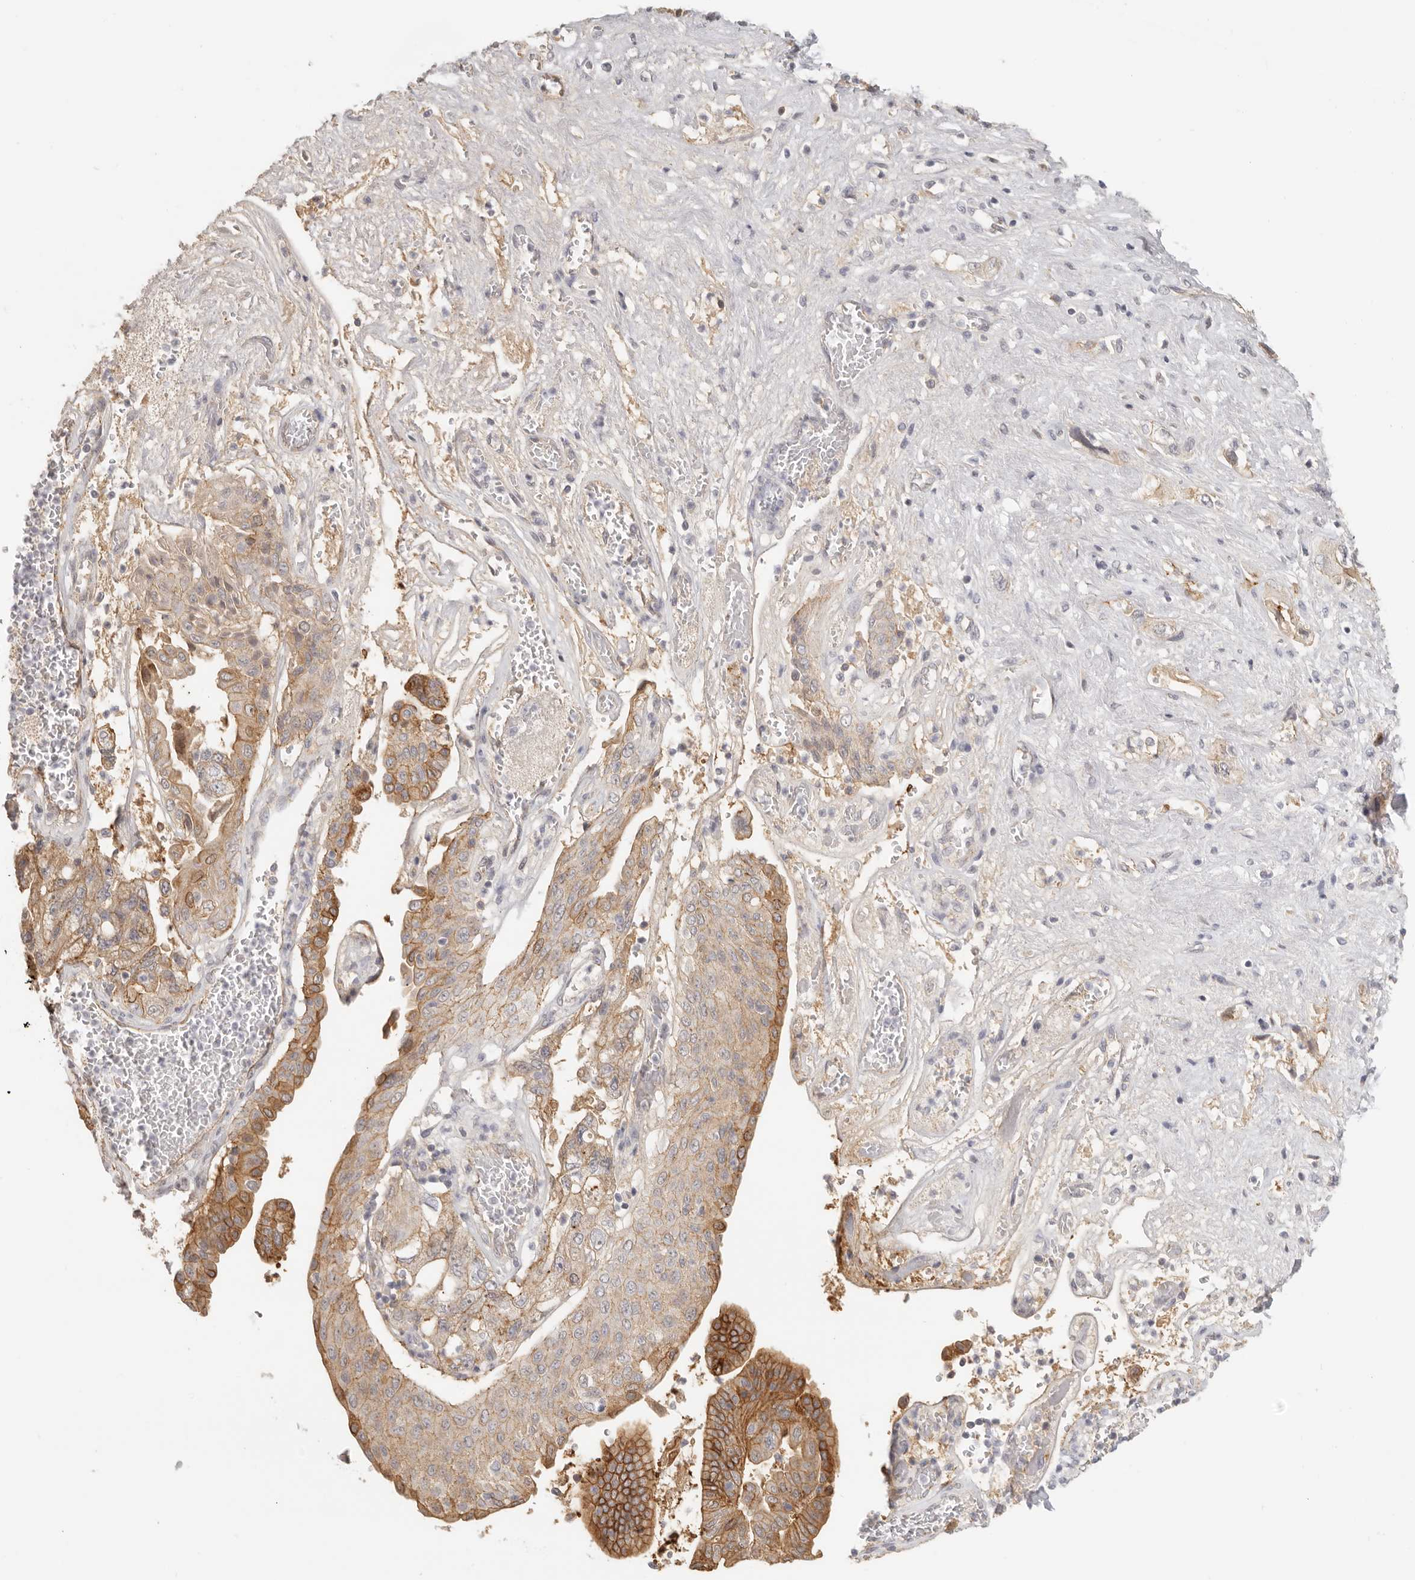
{"staining": {"intensity": "moderate", "quantity": "25%-75%", "location": "cytoplasmic/membranous"}, "tissue": "pancreatic cancer", "cell_type": "Tumor cells", "image_type": "cancer", "snomed": [{"axis": "morphology", "description": "Adenocarcinoma, NOS"}, {"axis": "topography", "description": "Pancreas"}], "caption": "Tumor cells show medium levels of moderate cytoplasmic/membranous positivity in about 25%-75% of cells in human adenocarcinoma (pancreatic). The protein of interest is stained brown, and the nuclei are stained in blue (DAB (3,3'-diaminobenzidine) IHC with brightfield microscopy, high magnification).", "gene": "ANXA9", "patient": {"sex": "female", "age": 73}}